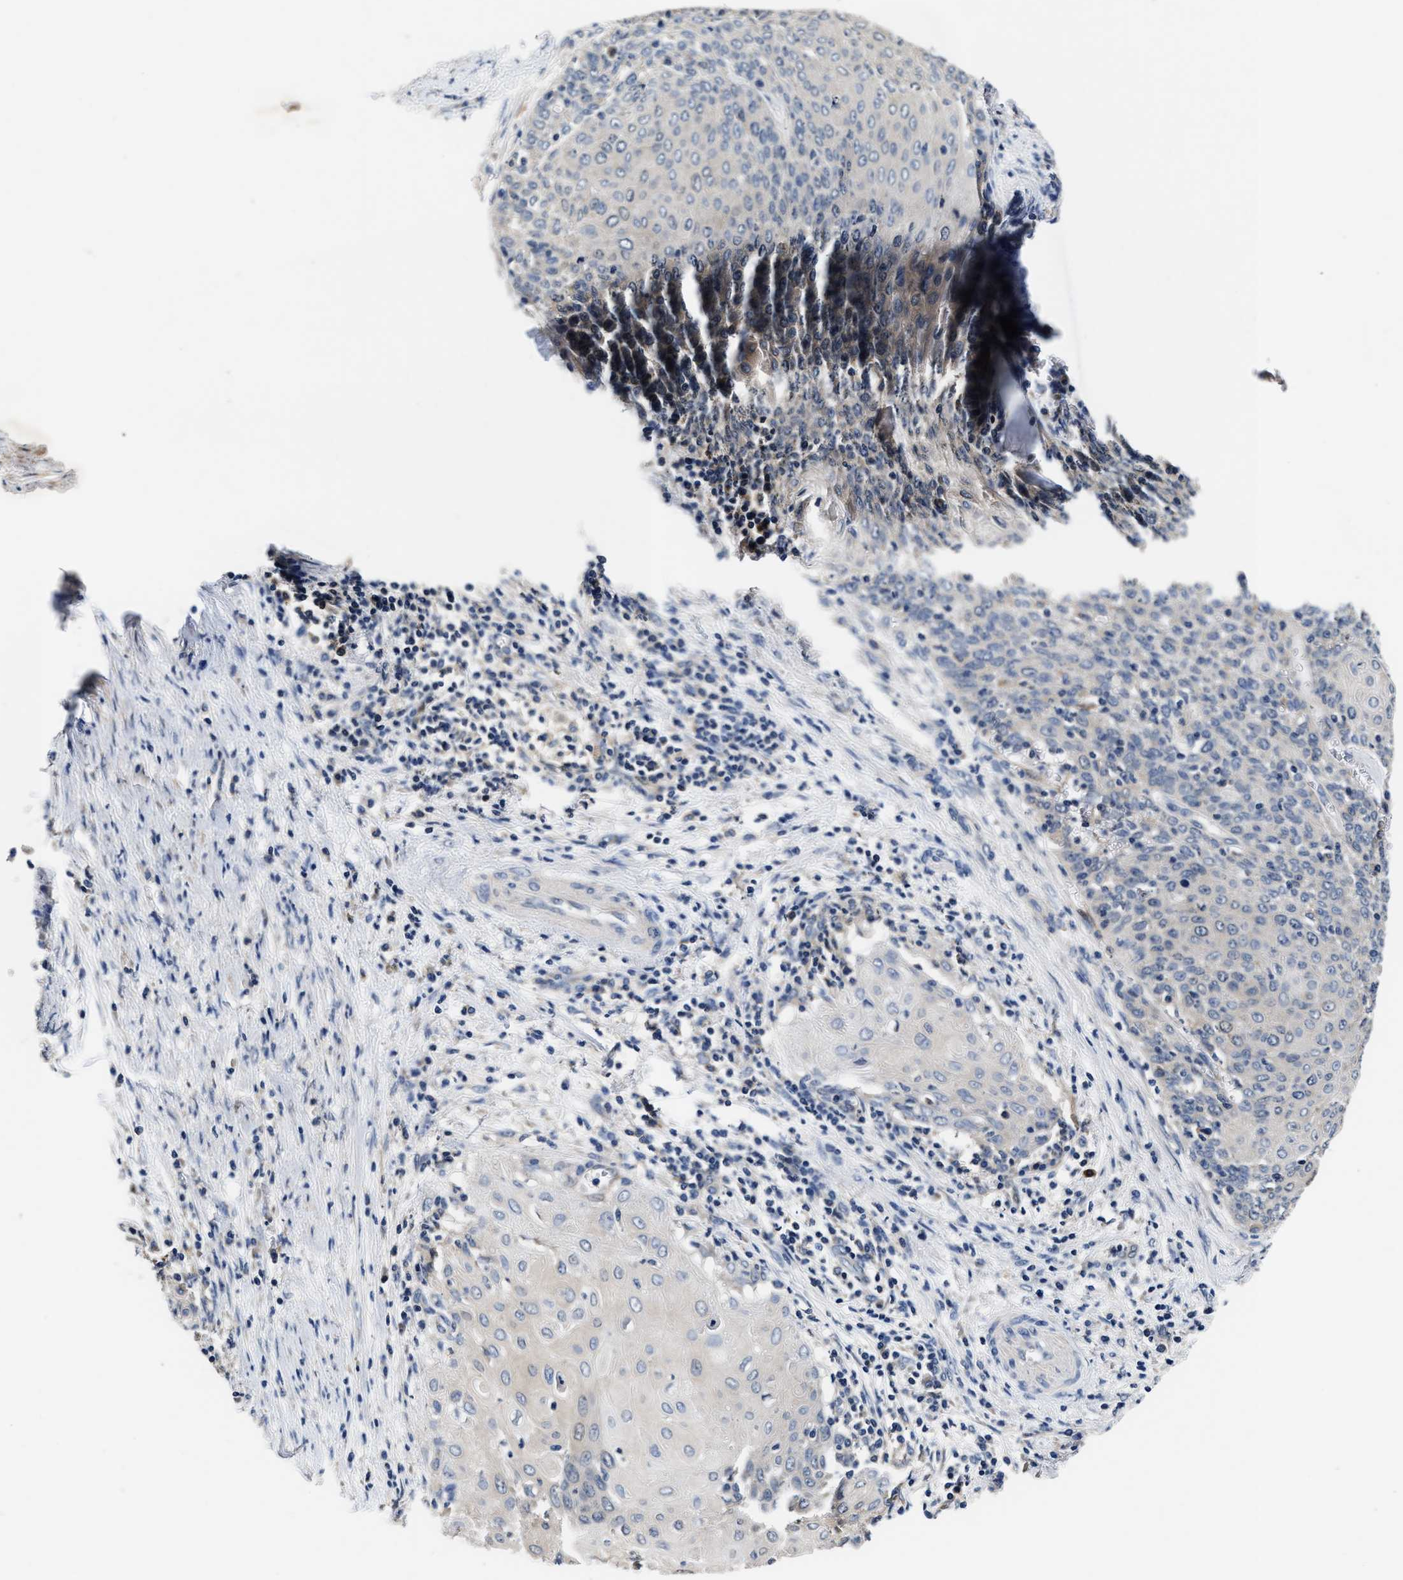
{"staining": {"intensity": "negative", "quantity": "none", "location": "none"}, "tissue": "cervical cancer", "cell_type": "Tumor cells", "image_type": "cancer", "snomed": [{"axis": "morphology", "description": "Squamous cell carcinoma, NOS"}, {"axis": "topography", "description": "Cervix"}], "caption": "There is no significant expression in tumor cells of squamous cell carcinoma (cervical).", "gene": "ANKIB1", "patient": {"sex": "female", "age": 39}}